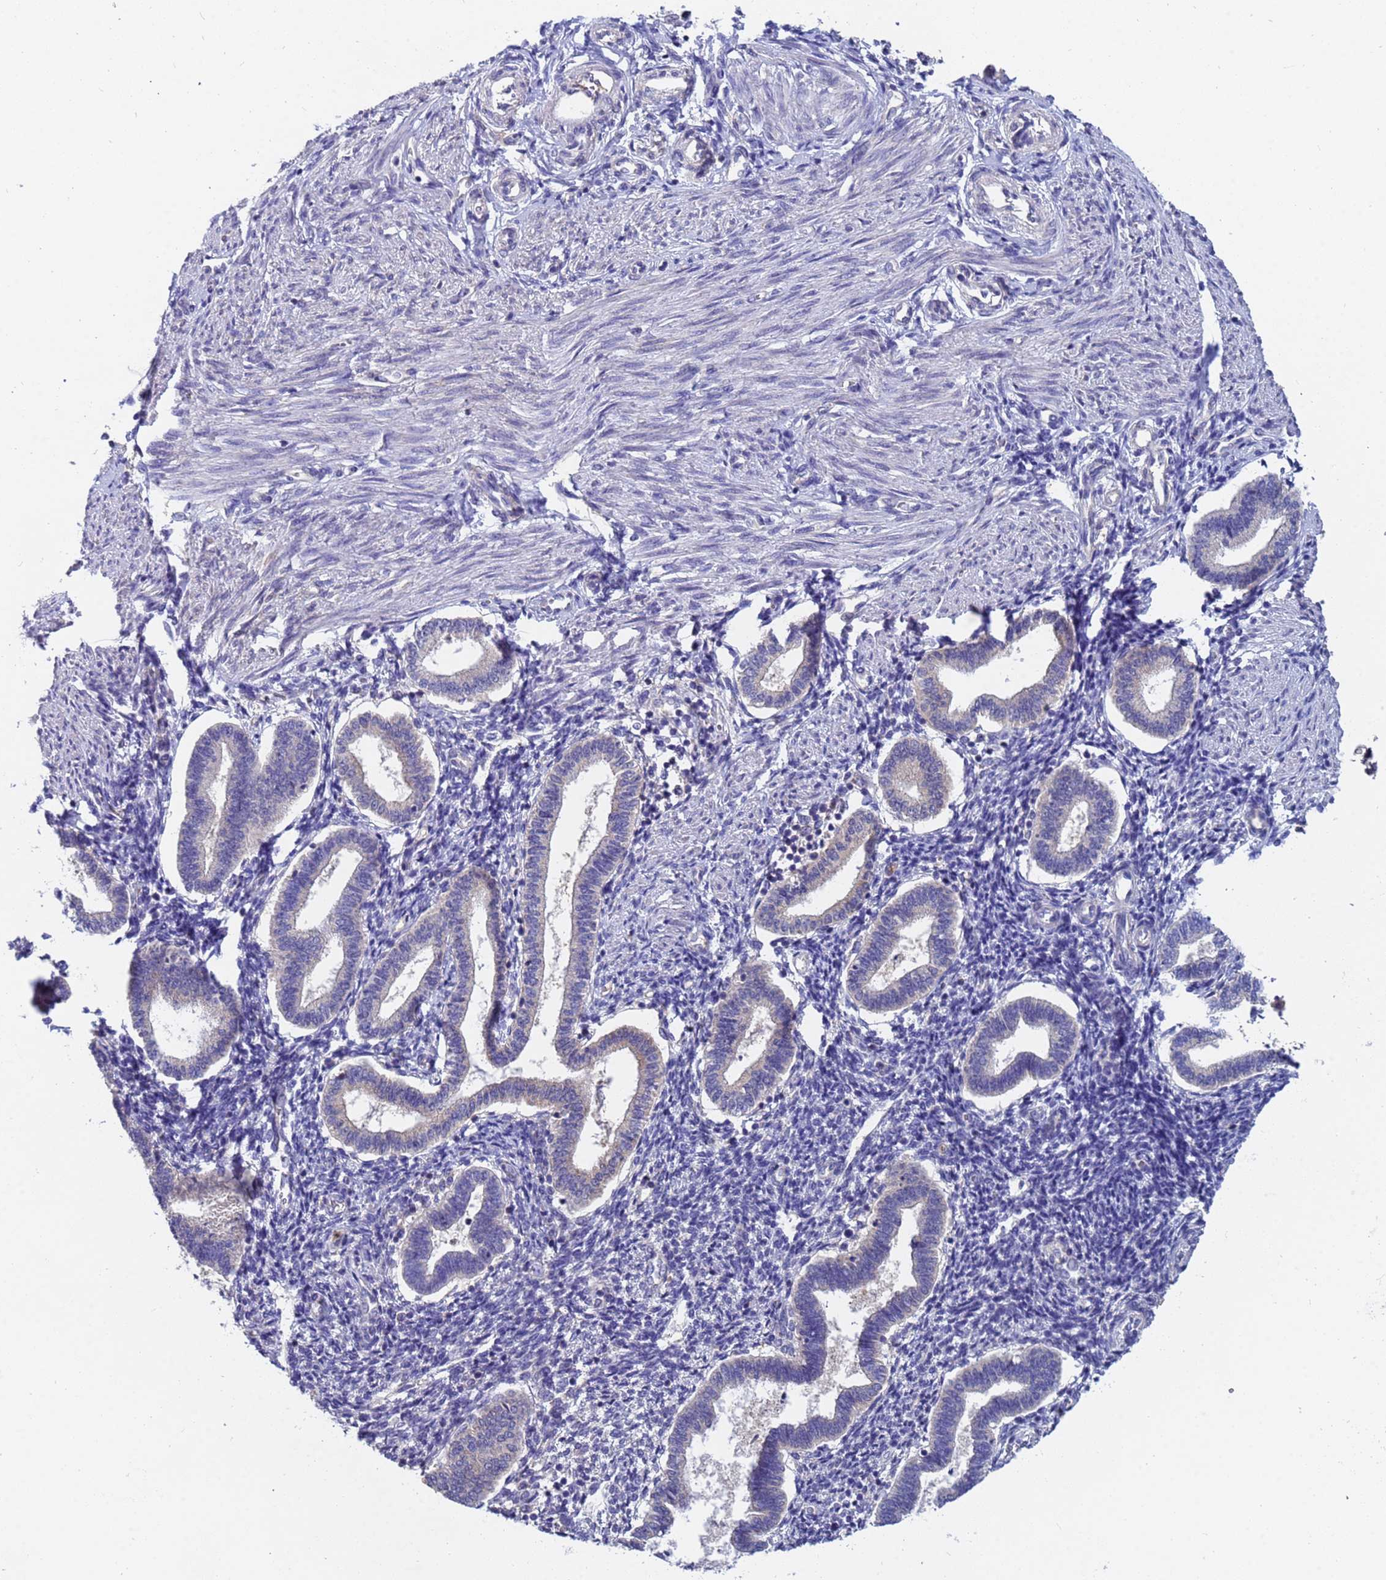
{"staining": {"intensity": "negative", "quantity": "none", "location": "none"}, "tissue": "endometrium", "cell_type": "Cells in endometrial stroma", "image_type": "normal", "snomed": [{"axis": "morphology", "description": "Normal tissue, NOS"}, {"axis": "topography", "description": "Endometrium"}], "caption": "This is an IHC micrograph of benign endometrium. There is no positivity in cells in endometrial stroma.", "gene": "TTLL11", "patient": {"sex": "female", "age": 24}}